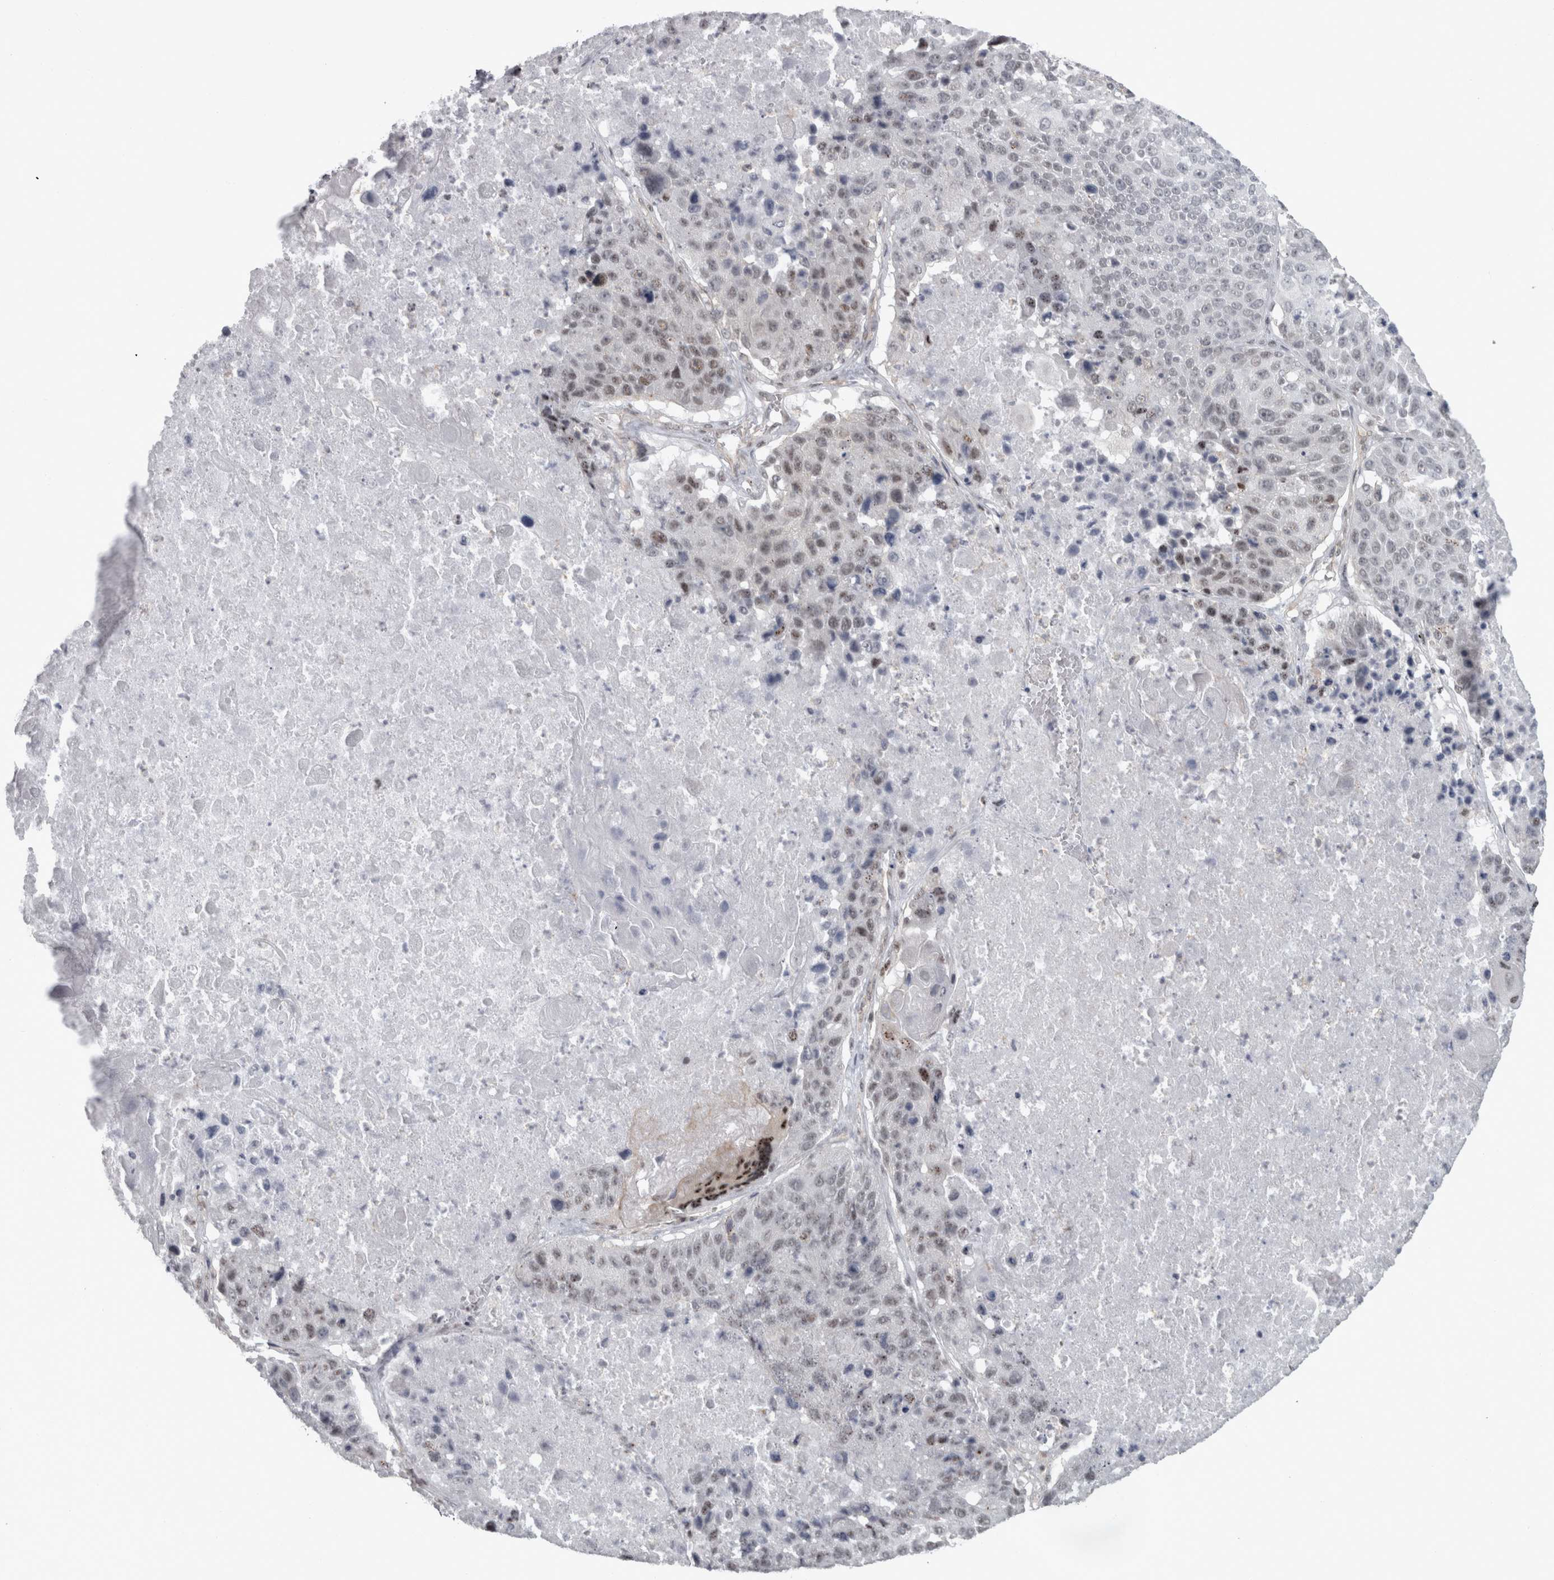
{"staining": {"intensity": "weak", "quantity": "25%-75%", "location": "nuclear"}, "tissue": "lung cancer", "cell_type": "Tumor cells", "image_type": "cancer", "snomed": [{"axis": "morphology", "description": "Squamous cell carcinoma, NOS"}, {"axis": "topography", "description": "Lung"}], "caption": "Squamous cell carcinoma (lung) was stained to show a protein in brown. There is low levels of weak nuclear staining in approximately 25%-75% of tumor cells. (DAB IHC with brightfield microscopy, high magnification).", "gene": "PPP1R12B", "patient": {"sex": "male", "age": 61}}